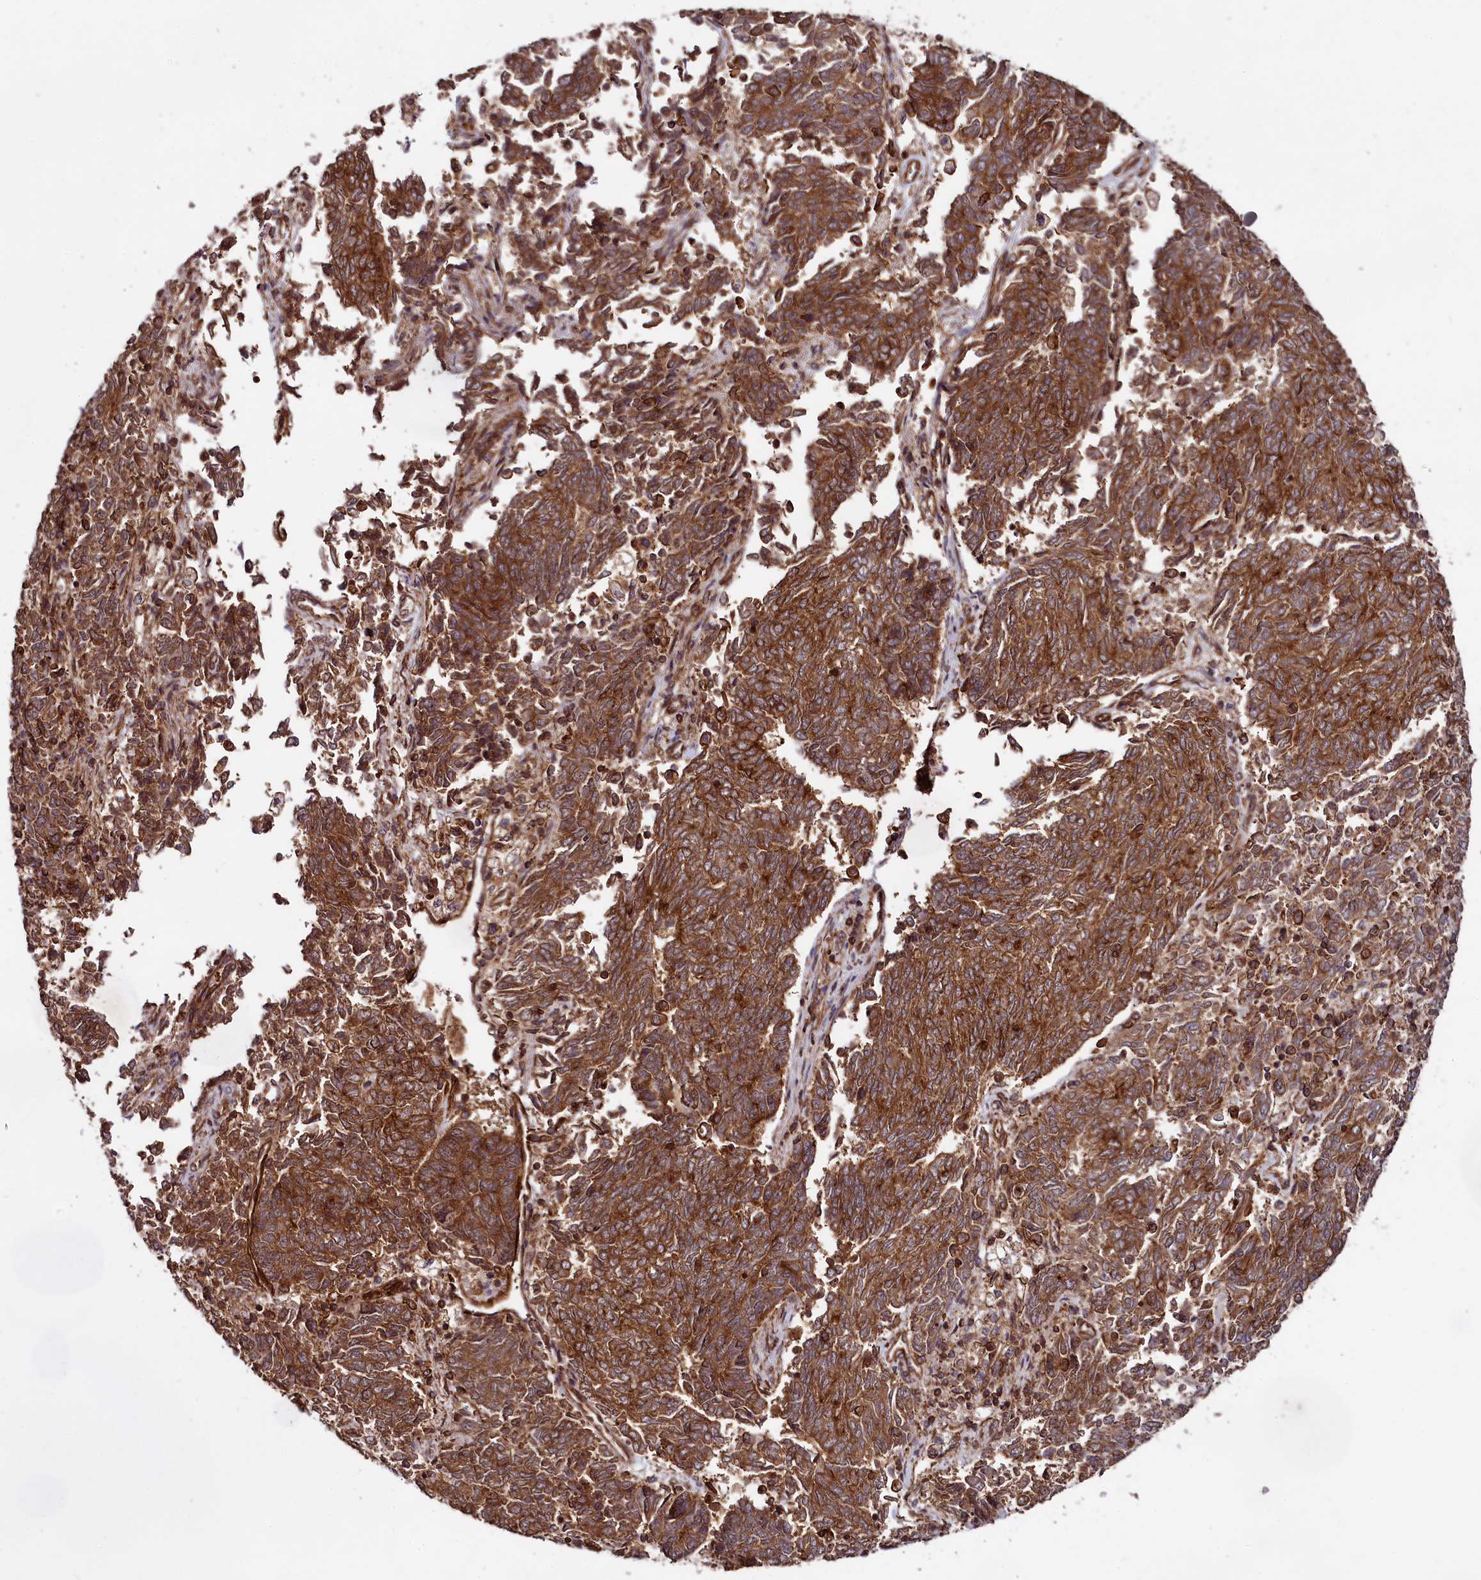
{"staining": {"intensity": "moderate", "quantity": ">75%", "location": "cytoplasmic/membranous"}, "tissue": "endometrial cancer", "cell_type": "Tumor cells", "image_type": "cancer", "snomed": [{"axis": "morphology", "description": "Adenocarcinoma, NOS"}, {"axis": "topography", "description": "Endometrium"}], "caption": "Immunohistochemistry (IHC) micrograph of neoplastic tissue: human endometrial cancer (adenocarcinoma) stained using IHC shows medium levels of moderate protein expression localized specifically in the cytoplasmic/membranous of tumor cells, appearing as a cytoplasmic/membranous brown color.", "gene": "SVIP", "patient": {"sex": "female", "age": 80}}